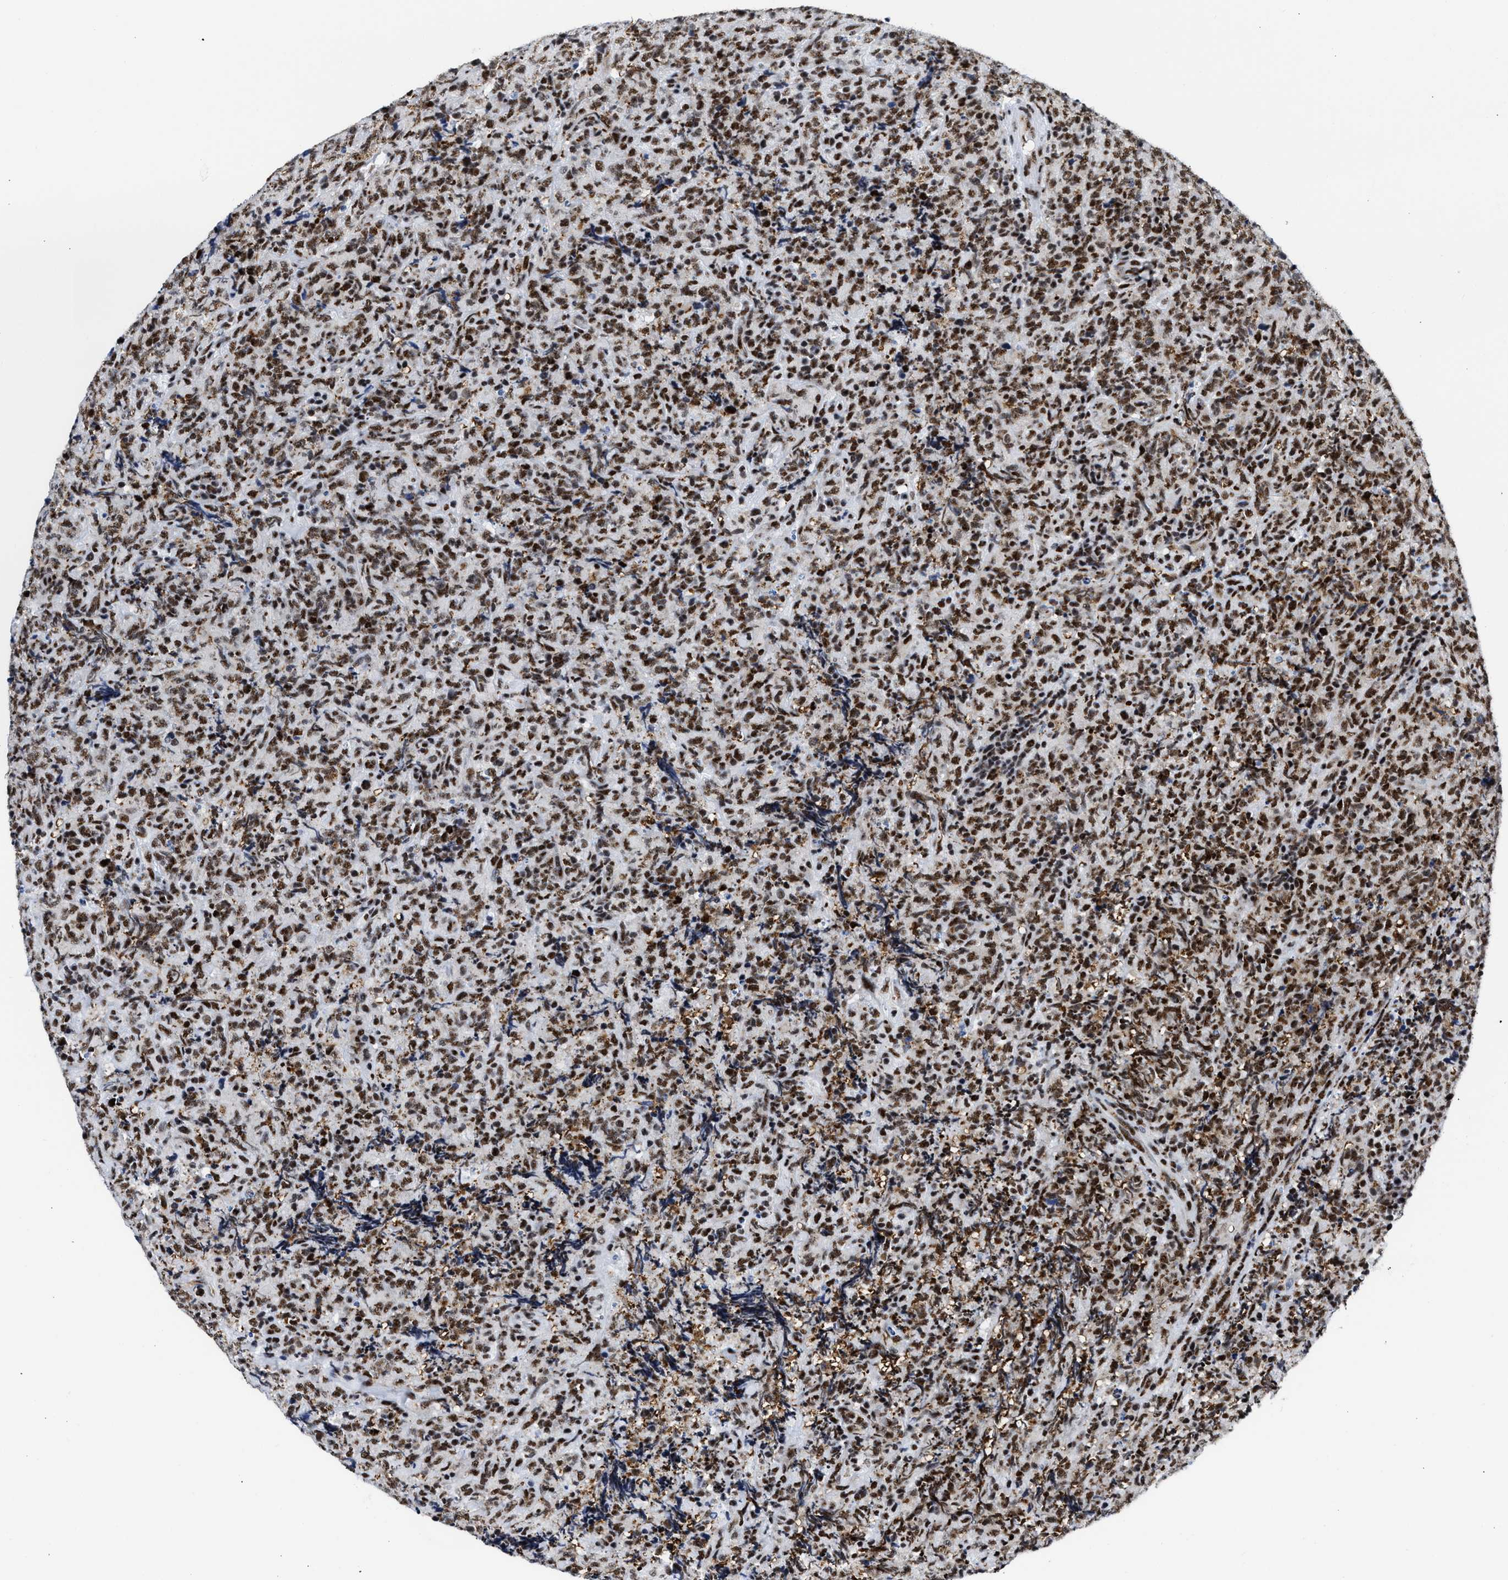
{"staining": {"intensity": "moderate", "quantity": ">75%", "location": "nuclear"}, "tissue": "lymphoma", "cell_type": "Tumor cells", "image_type": "cancer", "snomed": [{"axis": "morphology", "description": "Malignant lymphoma, non-Hodgkin's type, High grade"}, {"axis": "topography", "description": "Tonsil"}], "caption": "Malignant lymphoma, non-Hodgkin's type (high-grade) tissue exhibits moderate nuclear expression in about >75% of tumor cells", "gene": "RBM8A", "patient": {"sex": "female", "age": 36}}